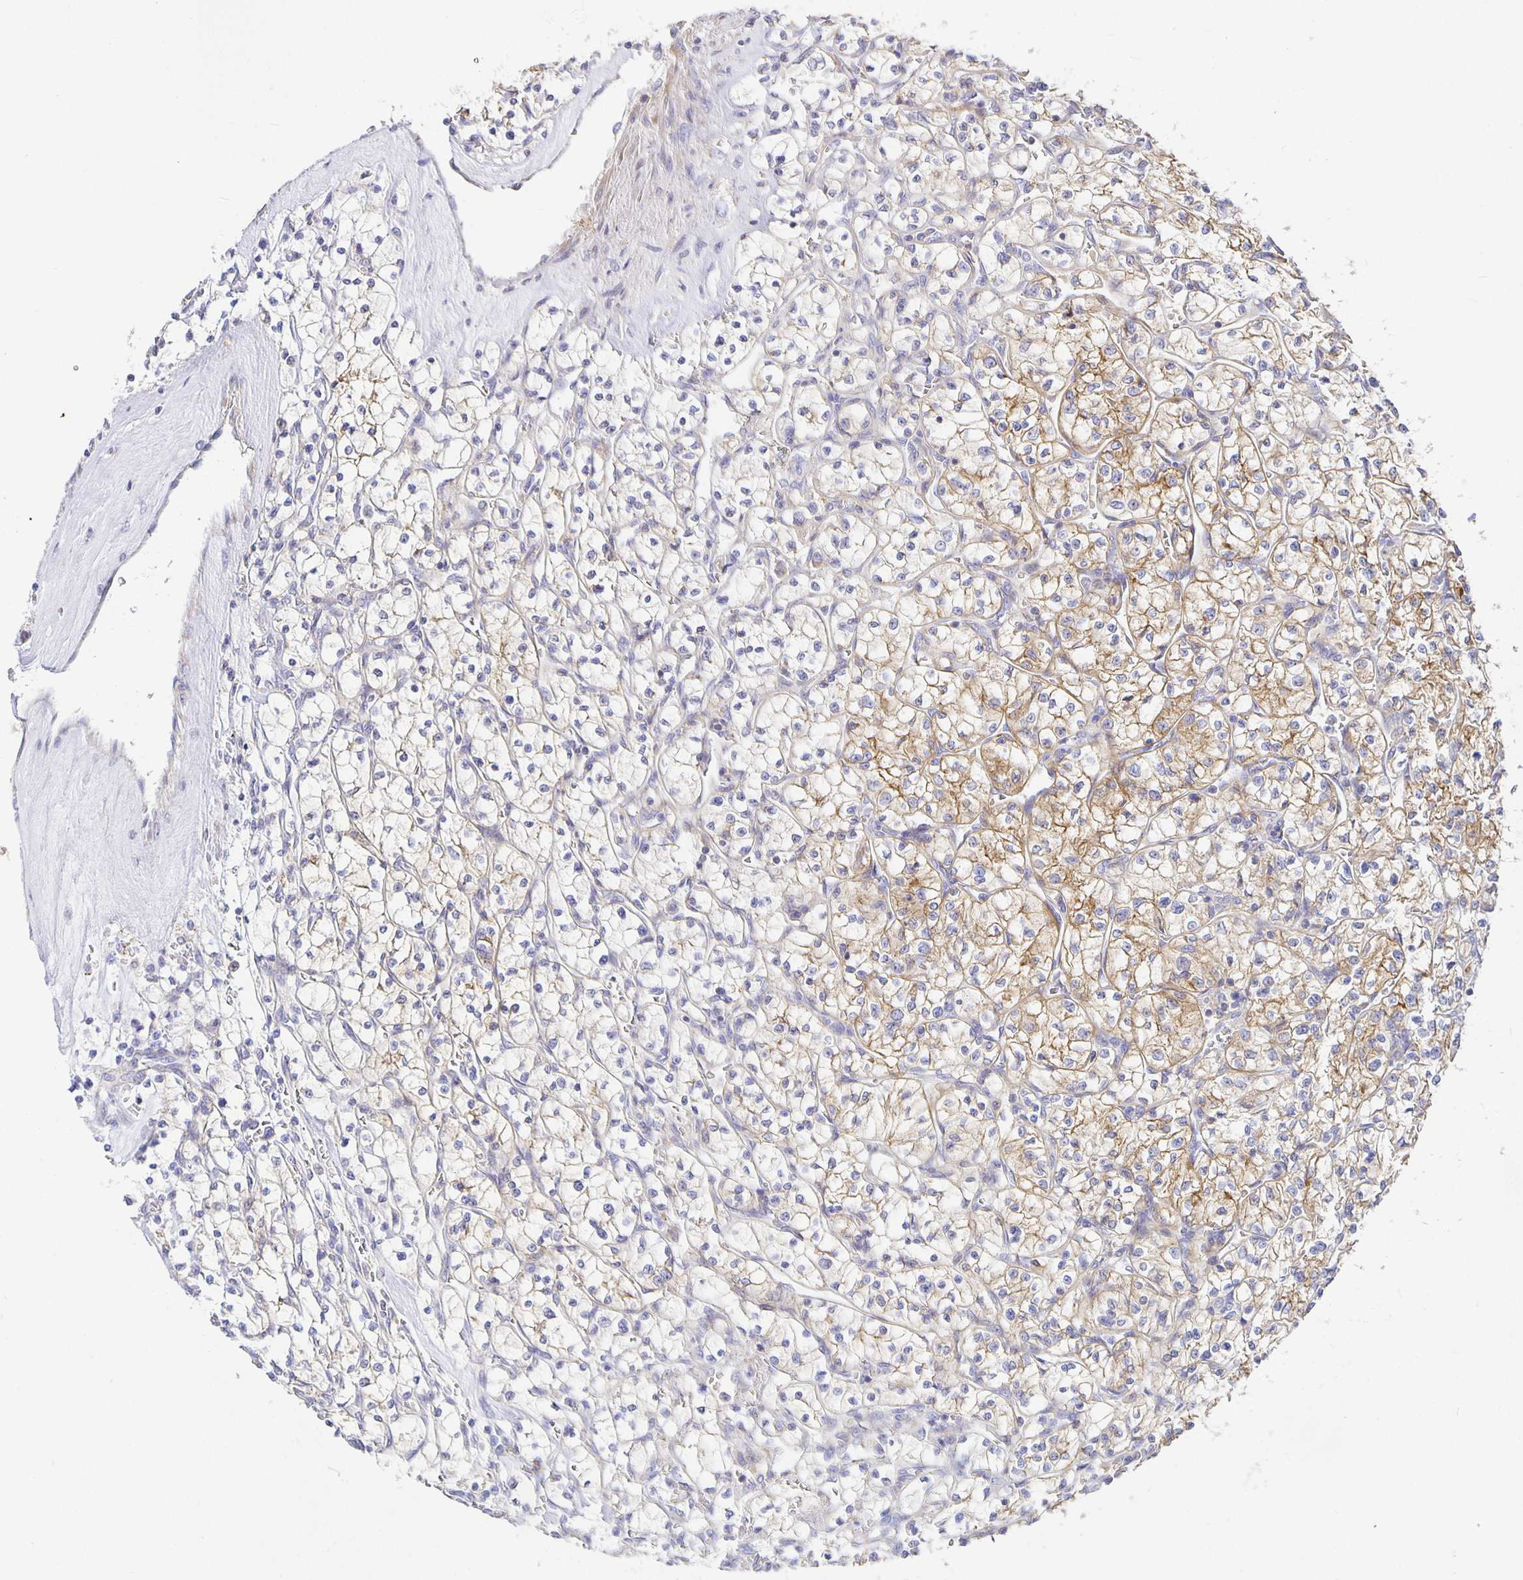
{"staining": {"intensity": "weak", "quantity": "25%-75%", "location": "cytoplasmic/membranous"}, "tissue": "renal cancer", "cell_type": "Tumor cells", "image_type": "cancer", "snomed": [{"axis": "morphology", "description": "Adenocarcinoma, NOS"}, {"axis": "topography", "description": "Kidney"}], "caption": "Immunohistochemical staining of renal cancer shows low levels of weak cytoplasmic/membranous positivity in approximately 25%-75% of tumor cells.", "gene": "FLRT3", "patient": {"sex": "female", "age": 64}}